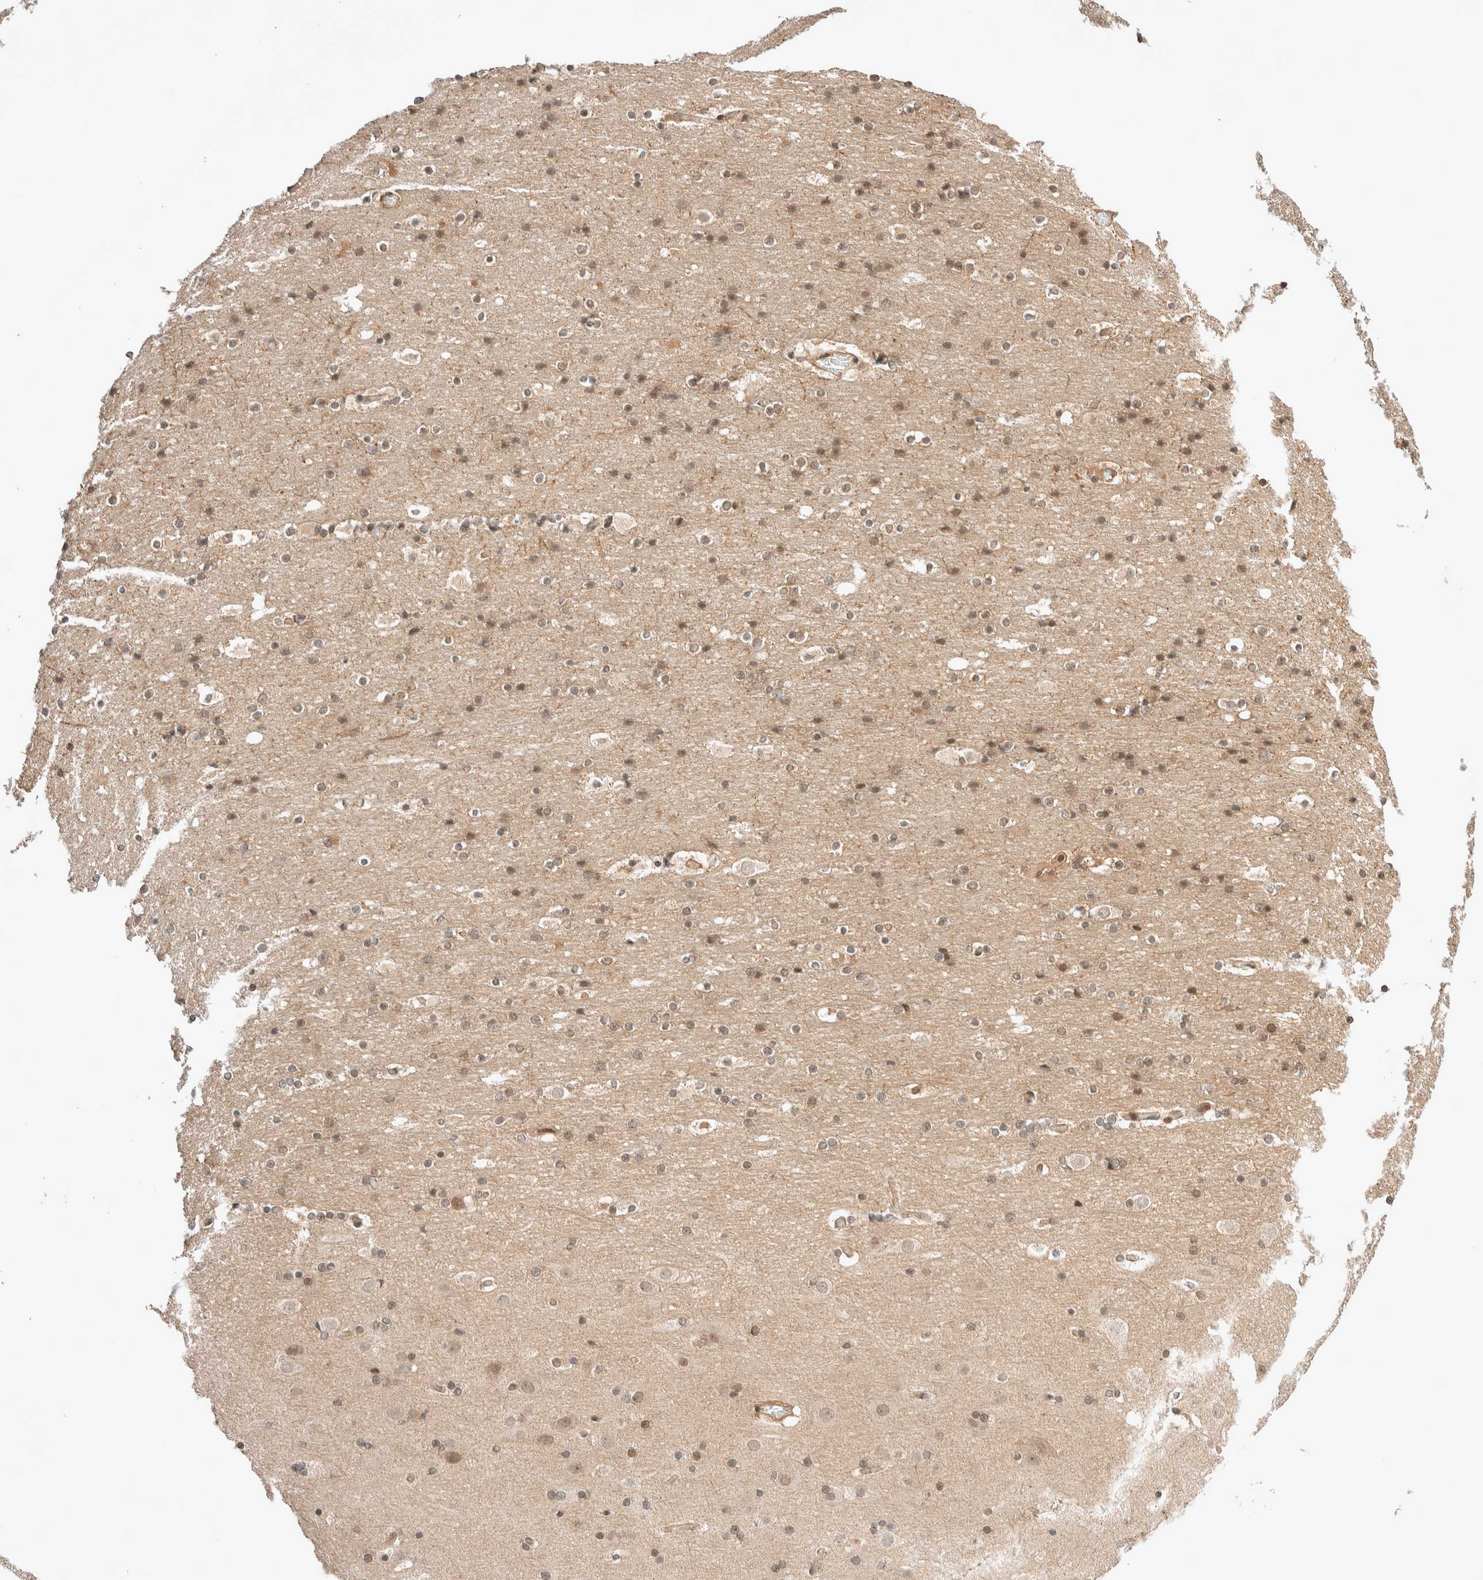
{"staining": {"intensity": "weak", "quantity": "25%-75%", "location": "cytoplasmic/membranous,nuclear"}, "tissue": "cerebral cortex", "cell_type": "Endothelial cells", "image_type": "normal", "snomed": [{"axis": "morphology", "description": "Normal tissue, NOS"}, {"axis": "topography", "description": "Cerebral cortex"}], "caption": "Endothelial cells demonstrate low levels of weak cytoplasmic/membranous,nuclear positivity in approximately 25%-75% of cells in benign human cerebral cortex.", "gene": "THRA", "patient": {"sex": "male", "age": 57}}